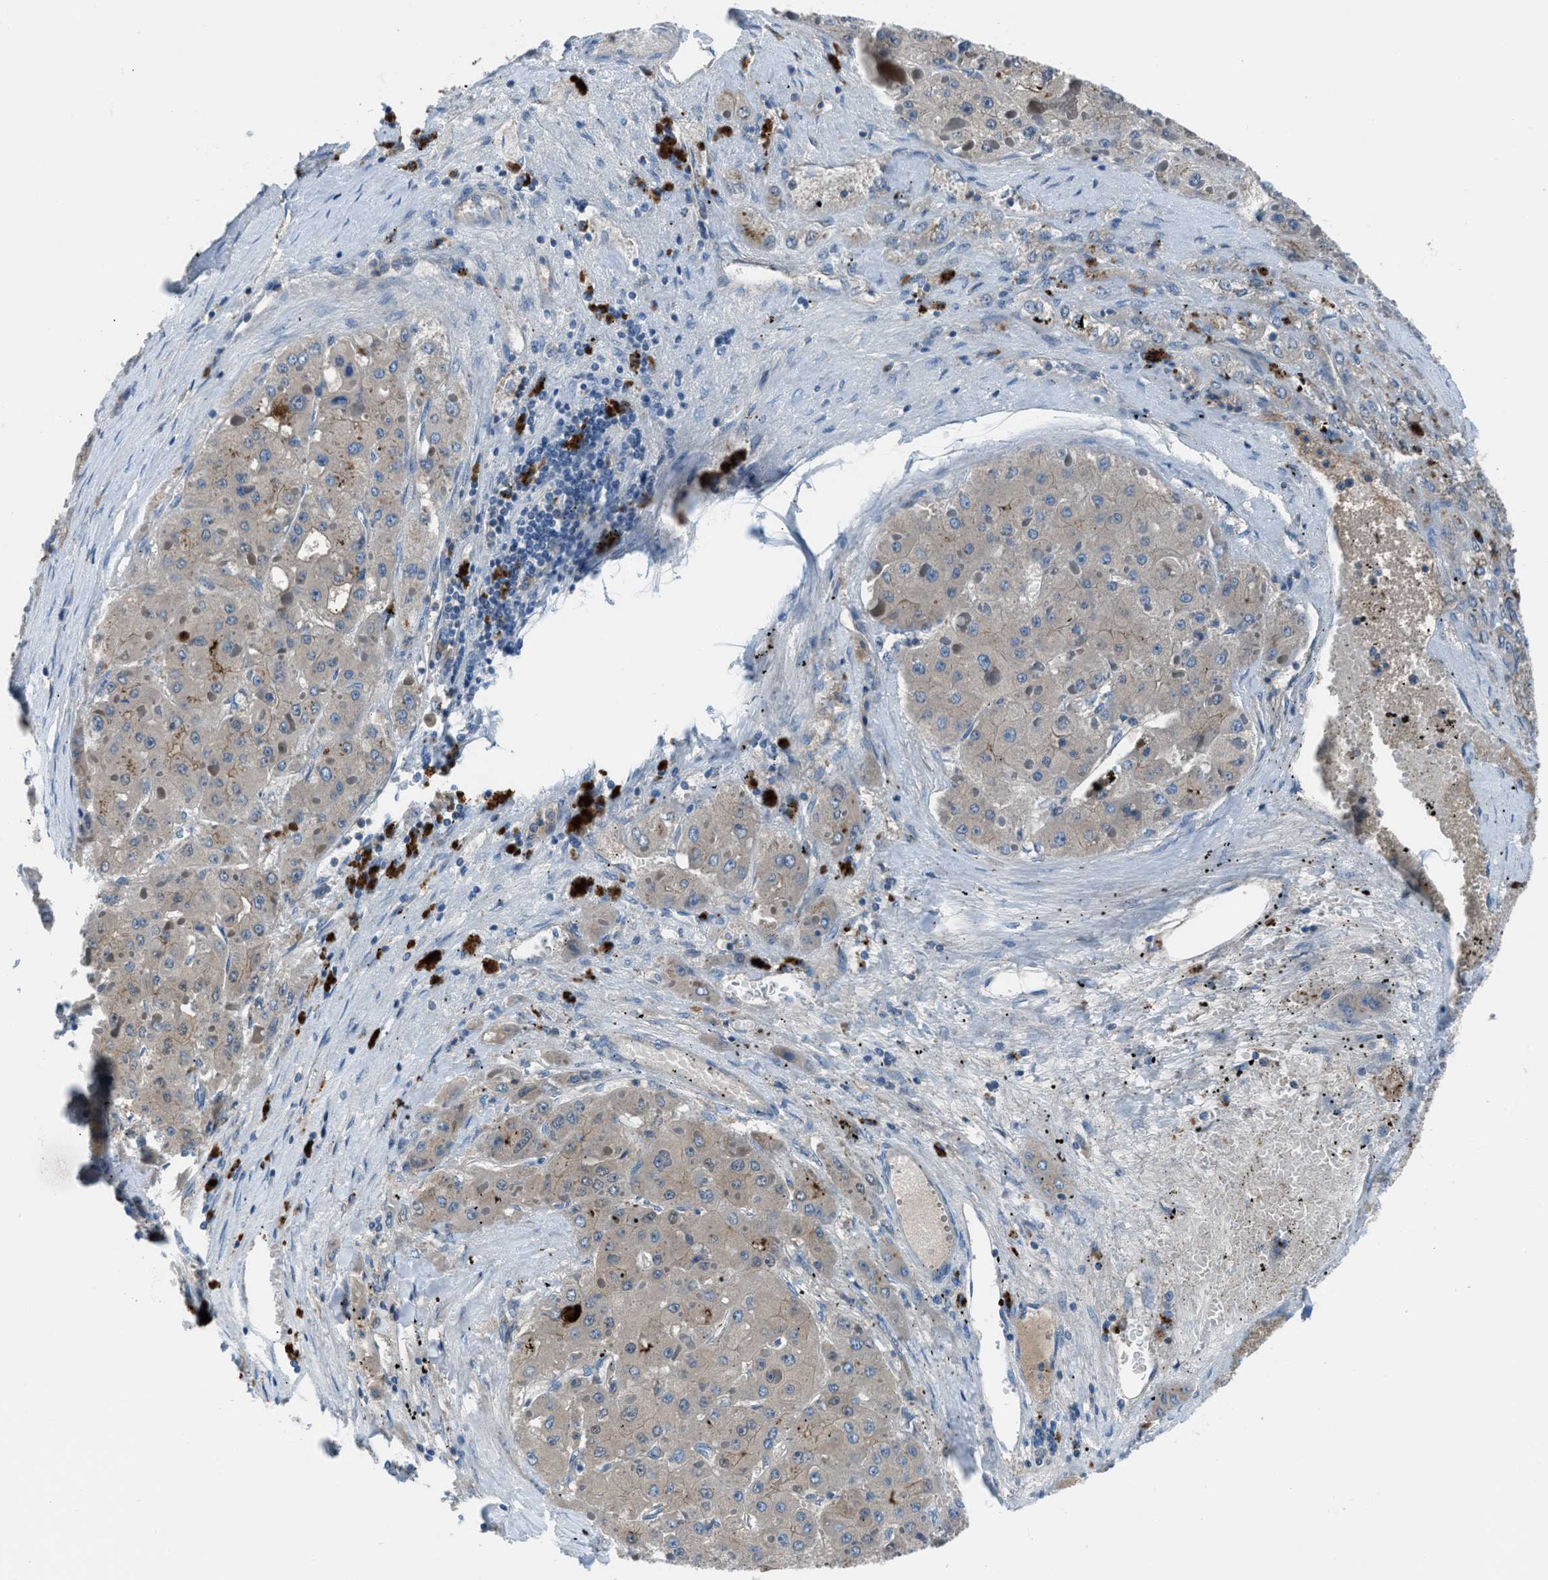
{"staining": {"intensity": "negative", "quantity": "none", "location": "none"}, "tissue": "liver cancer", "cell_type": "Tumor cells", "image_type": "cancer", "snomed": [{"axis": "morphology", "description": "Carcinoma, Hepatocellular, NOS"}, {"axis": "topography", "description": "Liver"}], "caption": "A high-resolution histopathology image shows immunohistochemistry (IHC) staining of liver cancer (hepatocellular carcinoma), which demonstrates no significant staining in tumor cells. (Stains: DAB (3,3'-diaminobenzidine) immunohistochemistry (IHC) with hematoxylin counter stain, Microscopy: brightfield microscopy at high magnification).", "gene": "SLC38A6", "patient": {"sex": "female", "age": 73}}